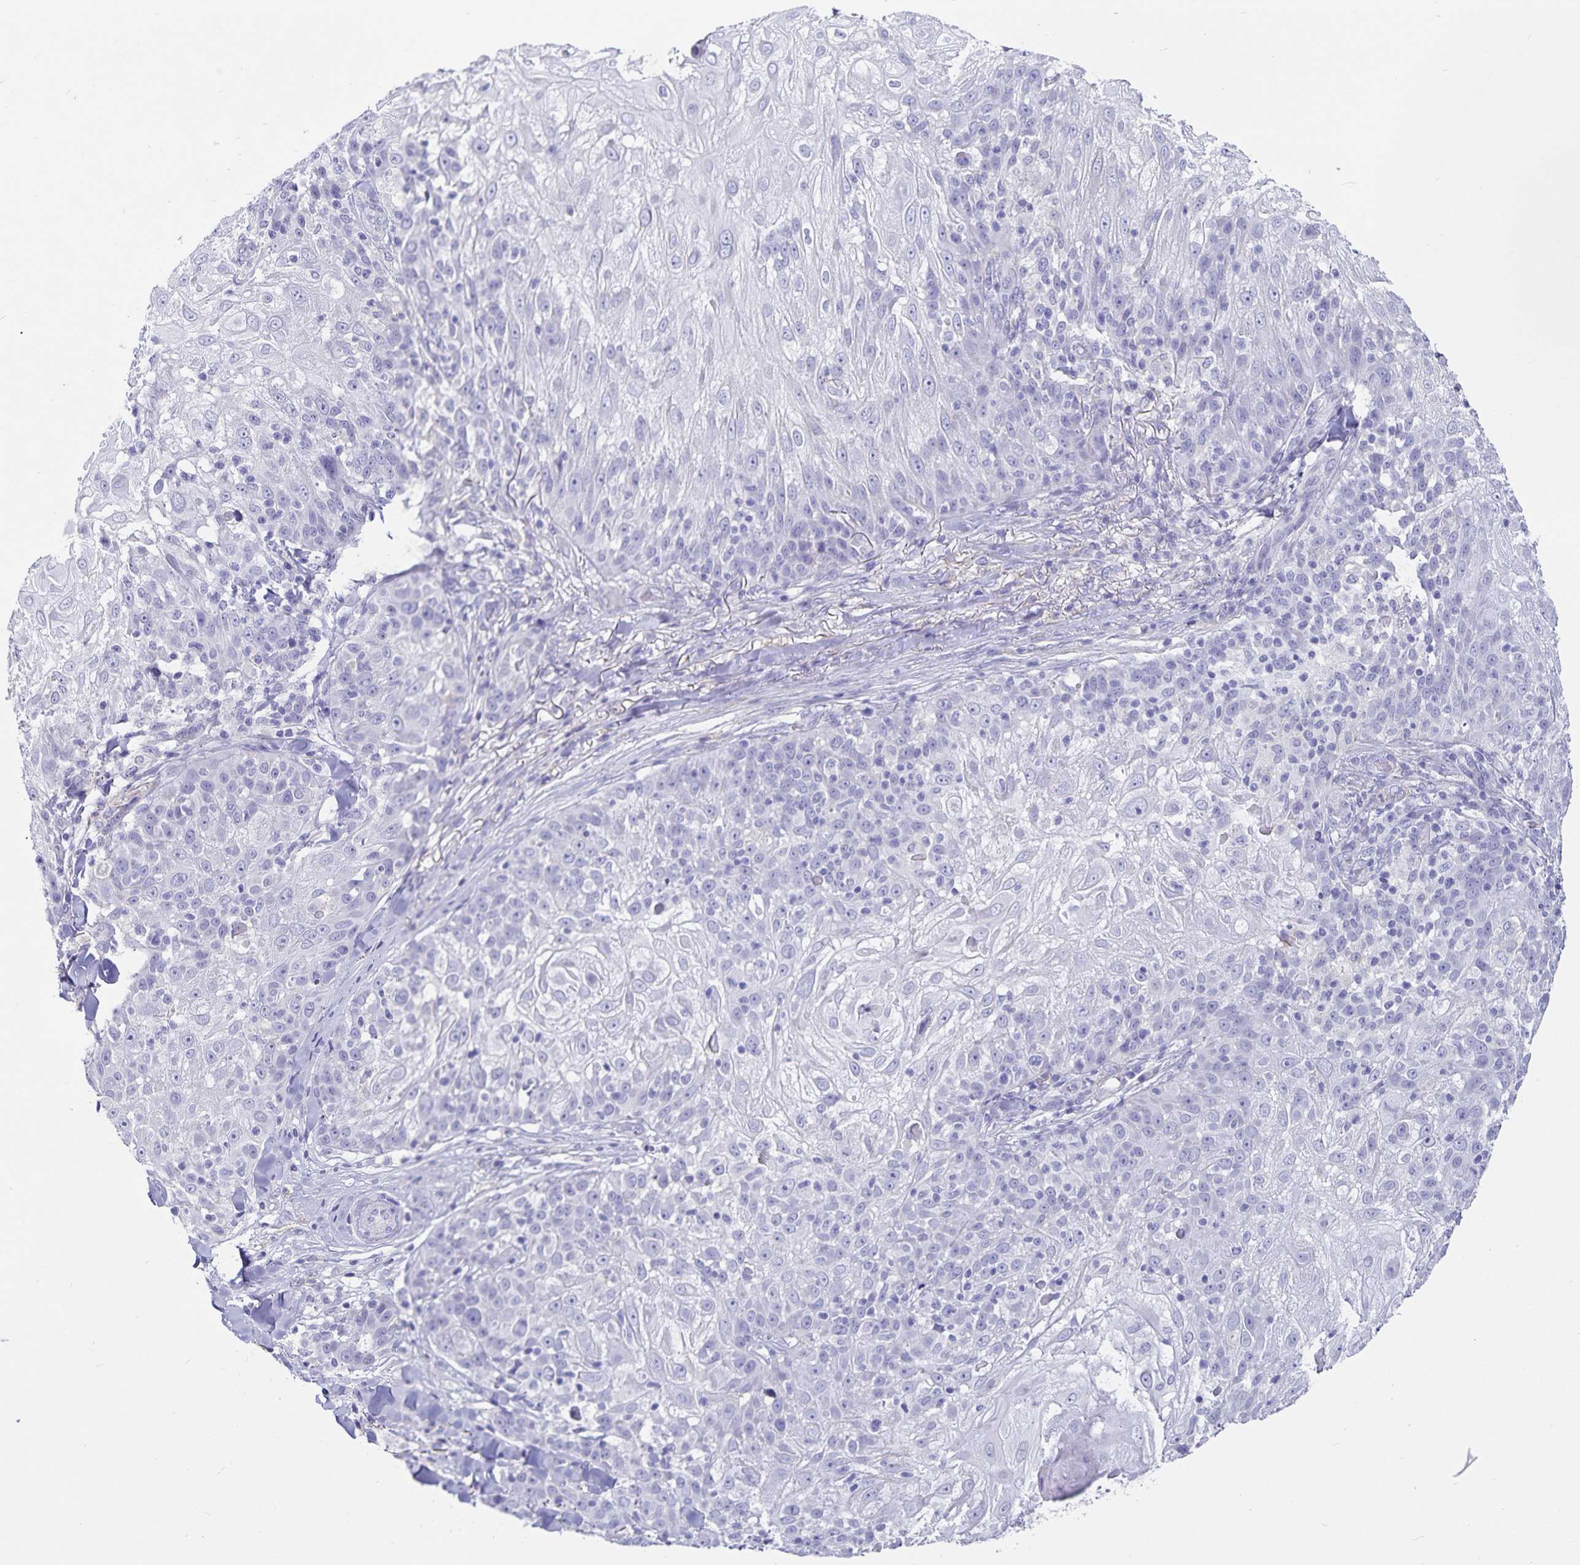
{"staining": {"intensity": "negative", "quantity": "none", "location": "none"}, "tissue": "skin cancer", "cell_type": "Tumor cells", "image_type": "cancer", "snomed": [{"axis": "morphology", "description": "Normal tissue, NOS"}, {"axis": "morphology", "description": "Squamous cell carcinoma, NOS"}, {"axis": "topography", "description": "Skin"}], "caption": "Immunohistochemistry of human skin cancer displays no expression in tumor cells.", "gene": "PLAC1", "patient": {"sex": "female", "age": 83}}